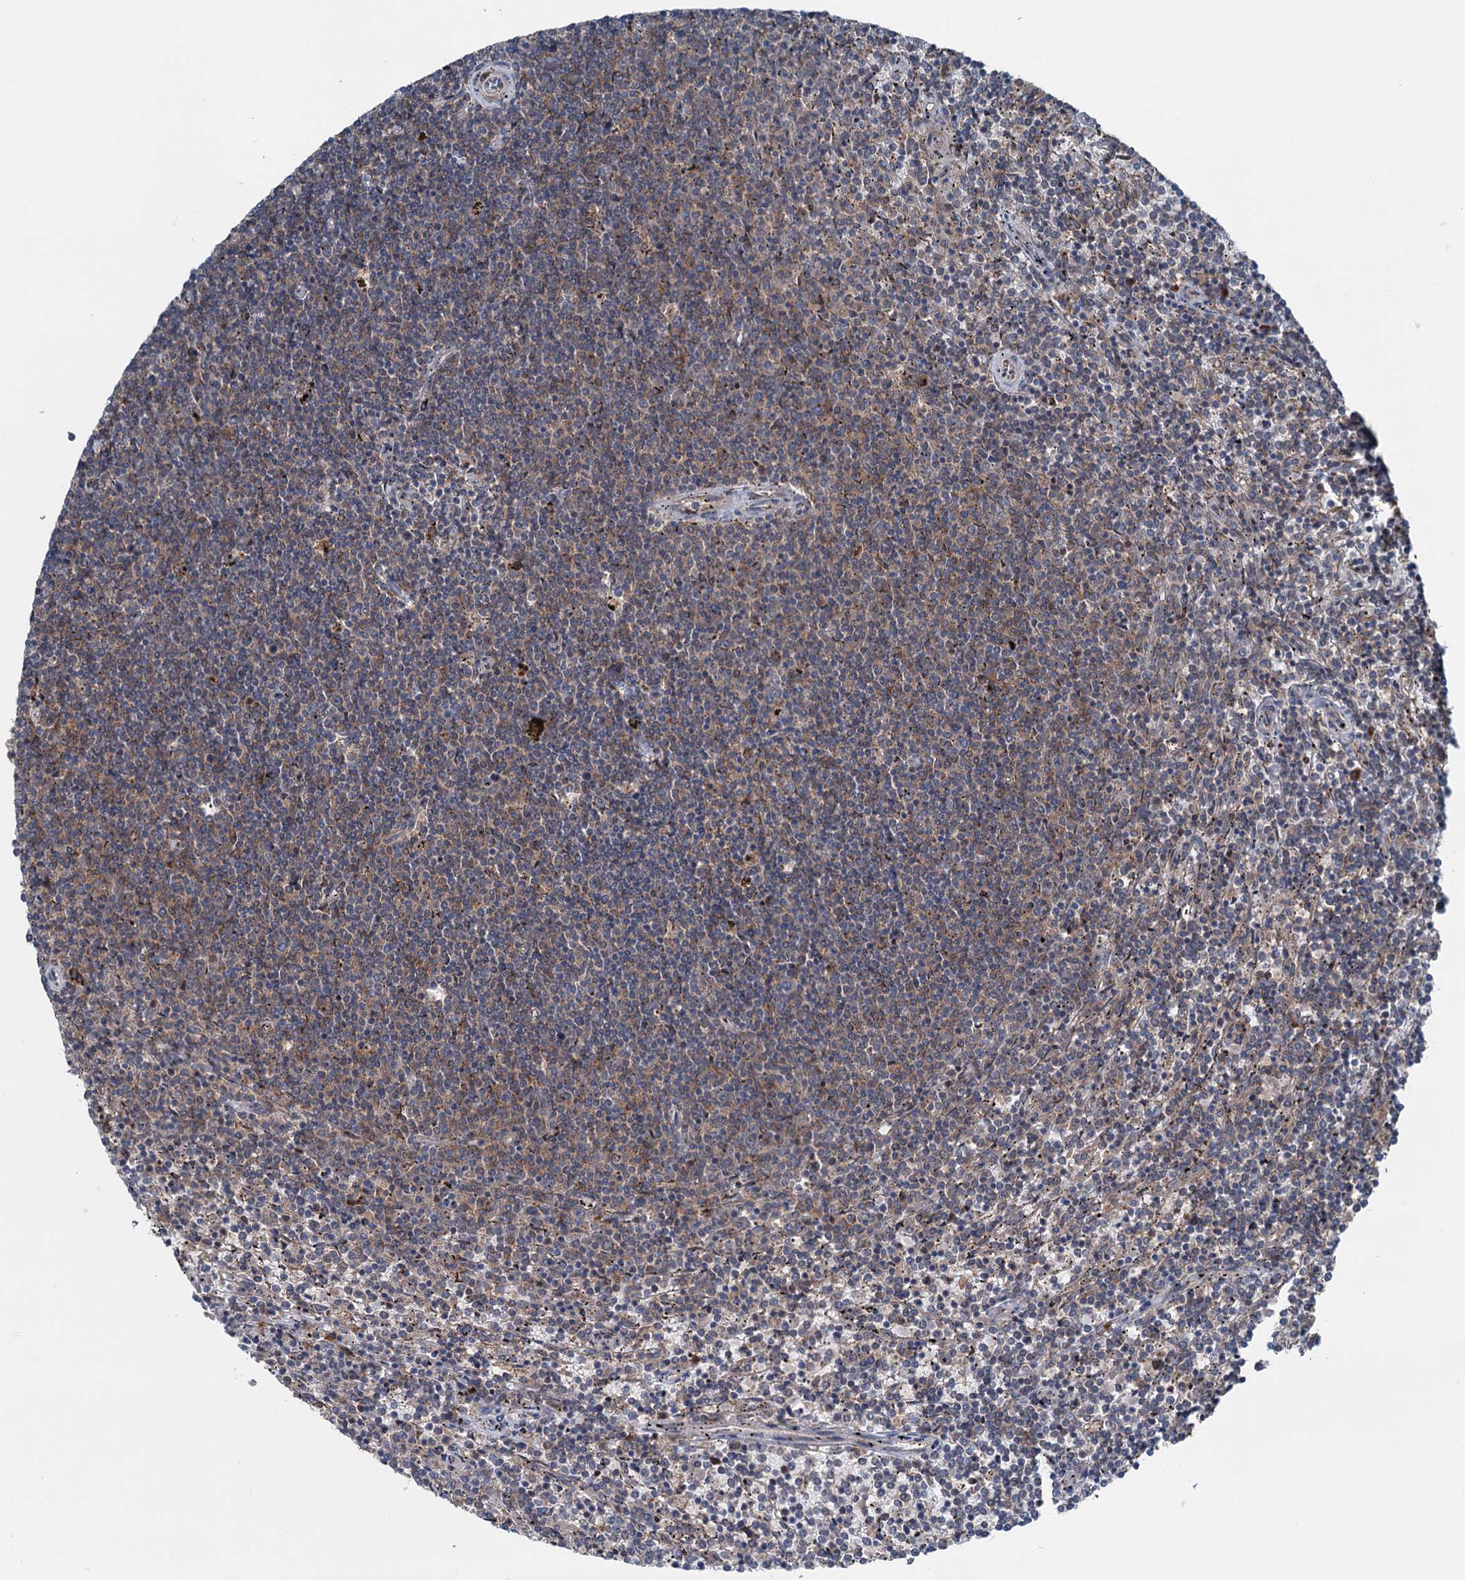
{"staining": {"intensity": "weak", "quantity": "25%-75%", "location": "cytoplasmic/membranous"}, "tissue": "lymphoma", "cell_type": "Tumor cells", "image_type": "cancer", "snomed": [{"axis": "morphology", "description": "Malignant lymphoma, non-Hodgkin's type, Low grade"}, {"axis": "topography", "description": "Spleen"}], "caption": "Immunohistochemical staining of human low-grade malignant lymphoma, non-Hodgkin's type exhibits weak cytoplasmic/membranous protein positivity in approximately 25%-75% of tumor cells.", "gene": "CALCOCO1", "patient": {"sex": "female", "age": 50}}